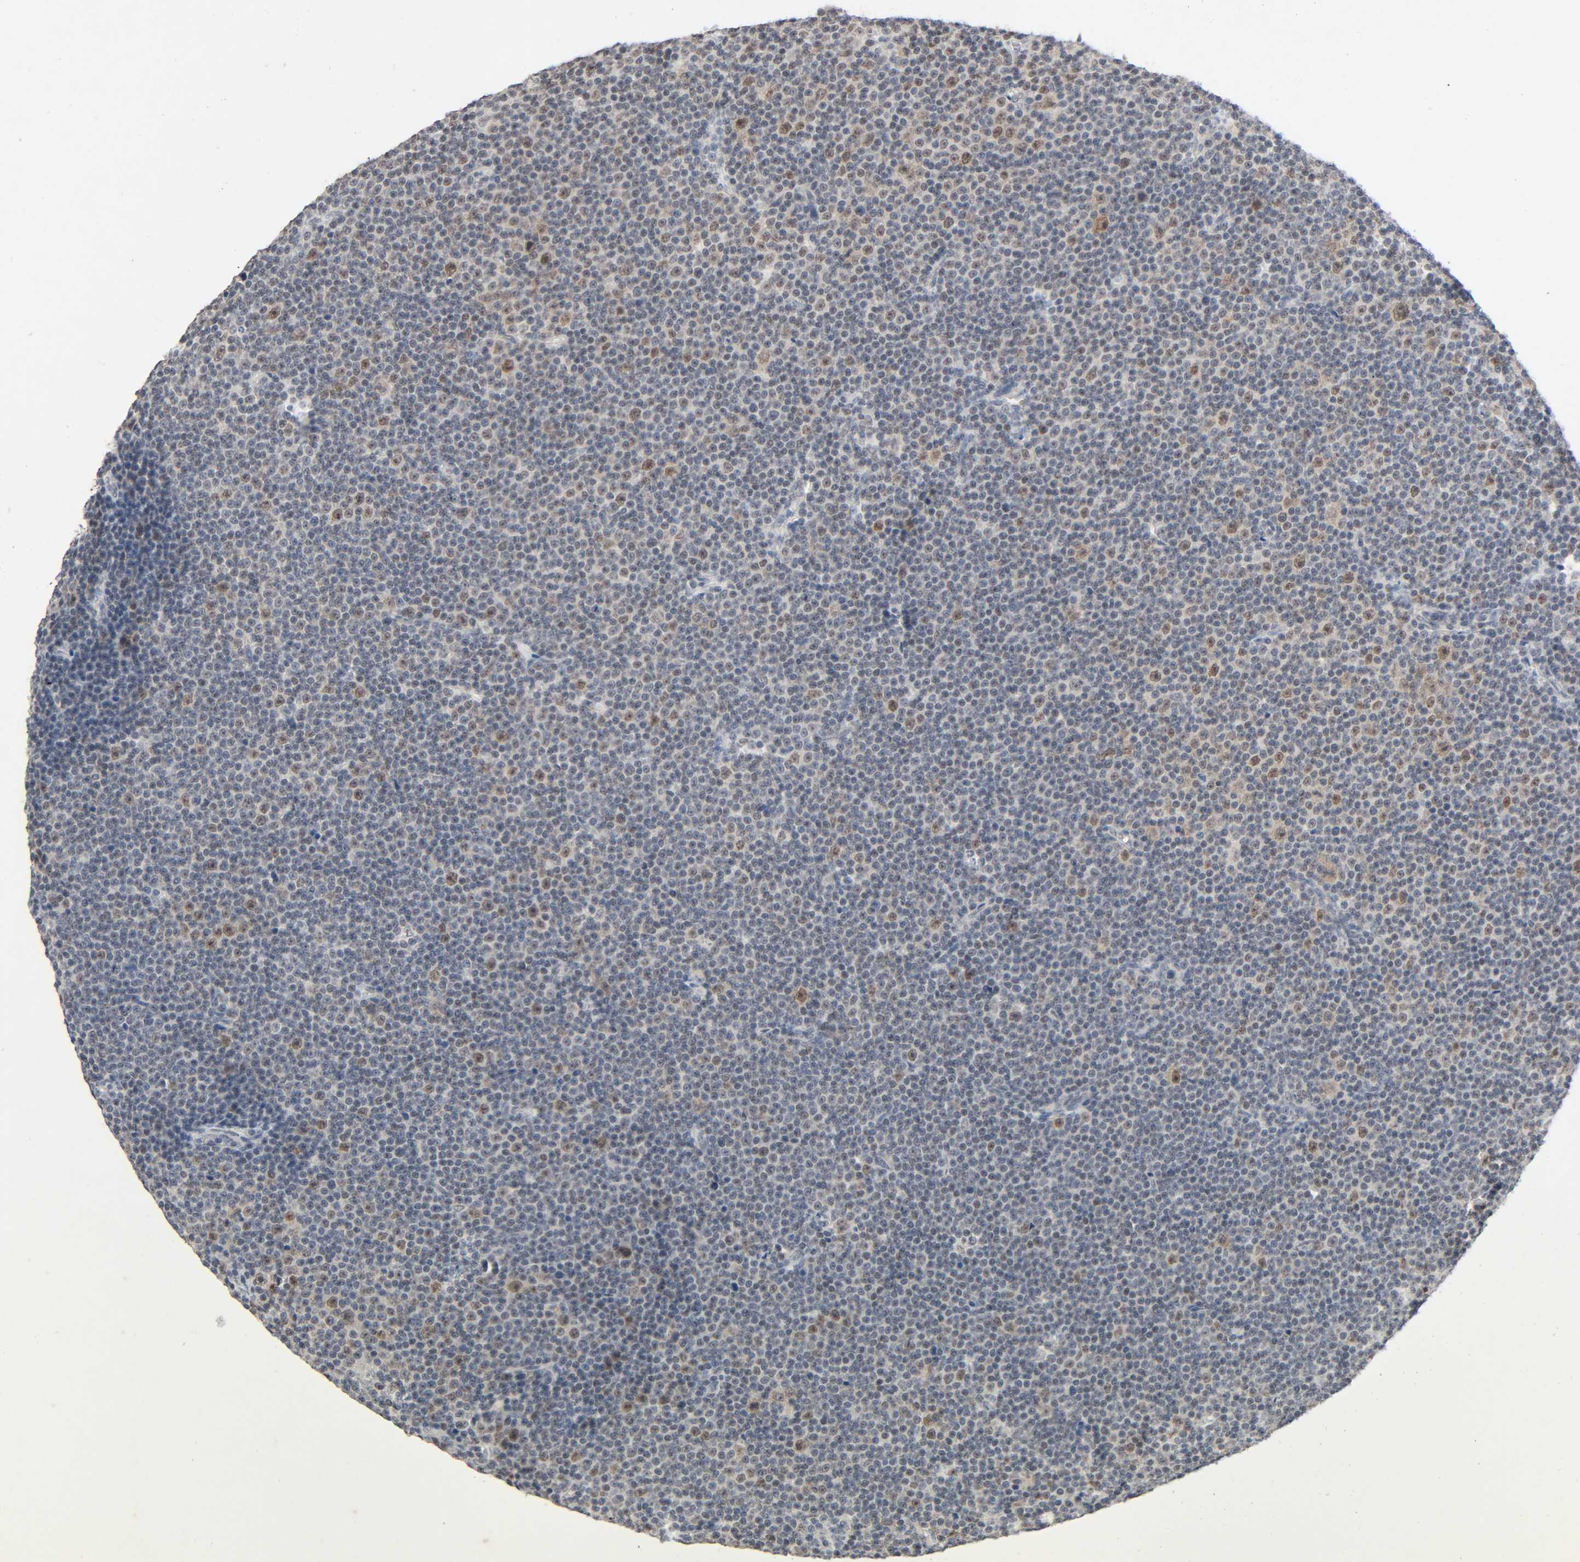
{"staining": {"intensity": "moderate", "quantity": "<25%", "location": "cytoplasmic/membranous,nuclear"}, "tissue": "lymphoma", "cell_type": "Tumor cells", "image_type": "cancer", "snomed": [{"axis": "morphology", "description": "Malignant lymphoma, non-Hodgkin's type, Low grade"}, {"axis": "topography", "description": "Lymph node"}], "caption": "Human malignant lymphoma, non-Hodgkin's type (low-grade) stained with a protein marker displays moderate staining in tumor cells.", "gene": "MAPKAPK5", "patient": {"sex": "female", "age": 67}}